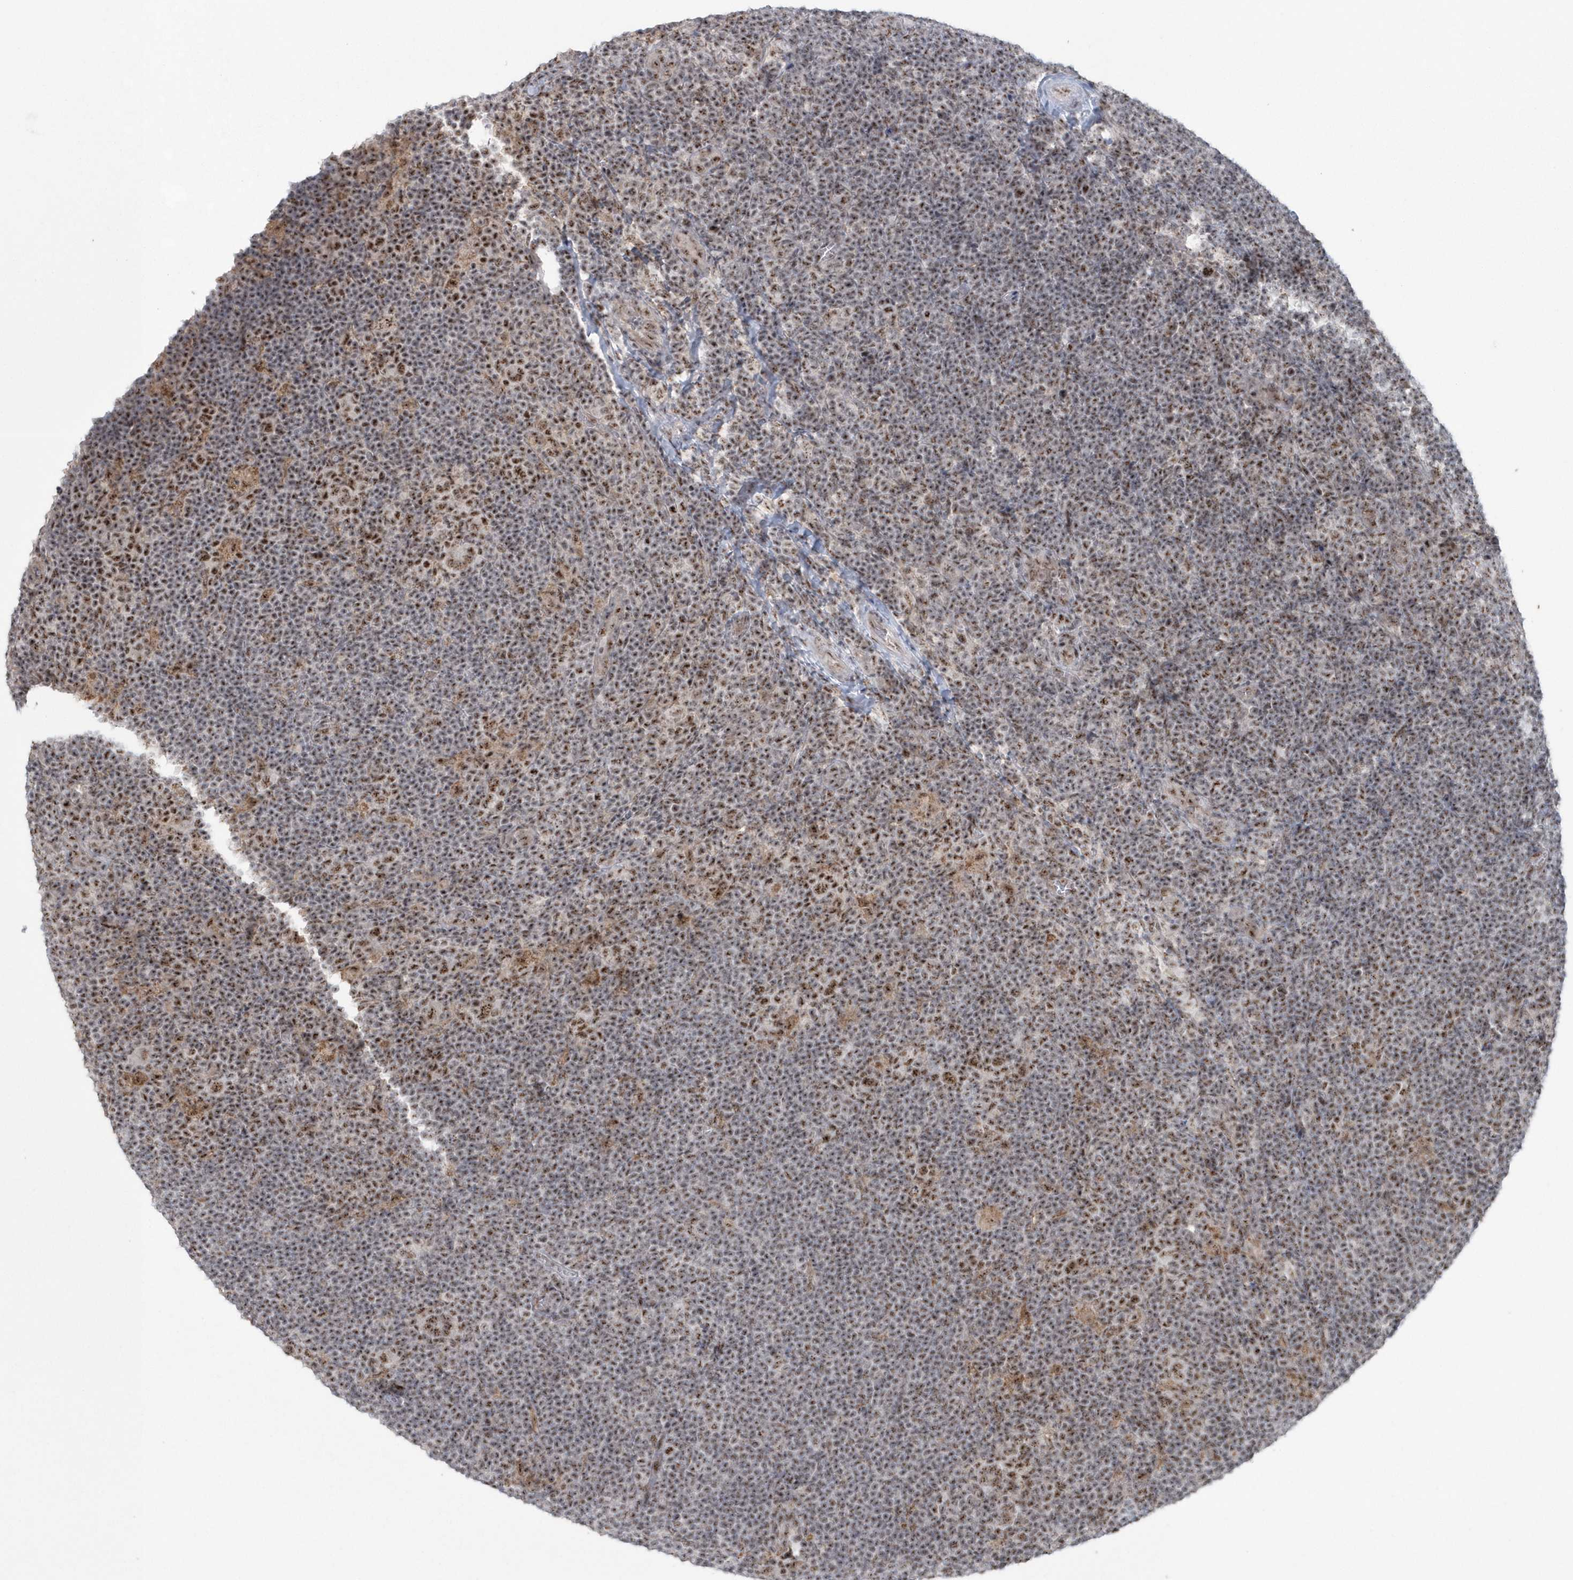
{"staining": {"intensity": "moderate", "quantity": ">75%", "location": "nuclear"}, "tissue": "lymphoma", "cell_type": "Tumor cells", "image_type": "cancer", "snomed": [{"axis": "morphology", "description": "Hodgkin's disease, NOS"}, {"axis": "topography", "description": "Lymph node"}], "caption": "DAB immunohistochemical staining of Hodgkin's disease exhibits moderate nuclear protein positivity in approximately >75% of tumor cells. (brown staining indicates protein expression, while blue staining denotes nuclei).", "gene": "KDM6B", "patient": {"sex": "female", "age": 57}}